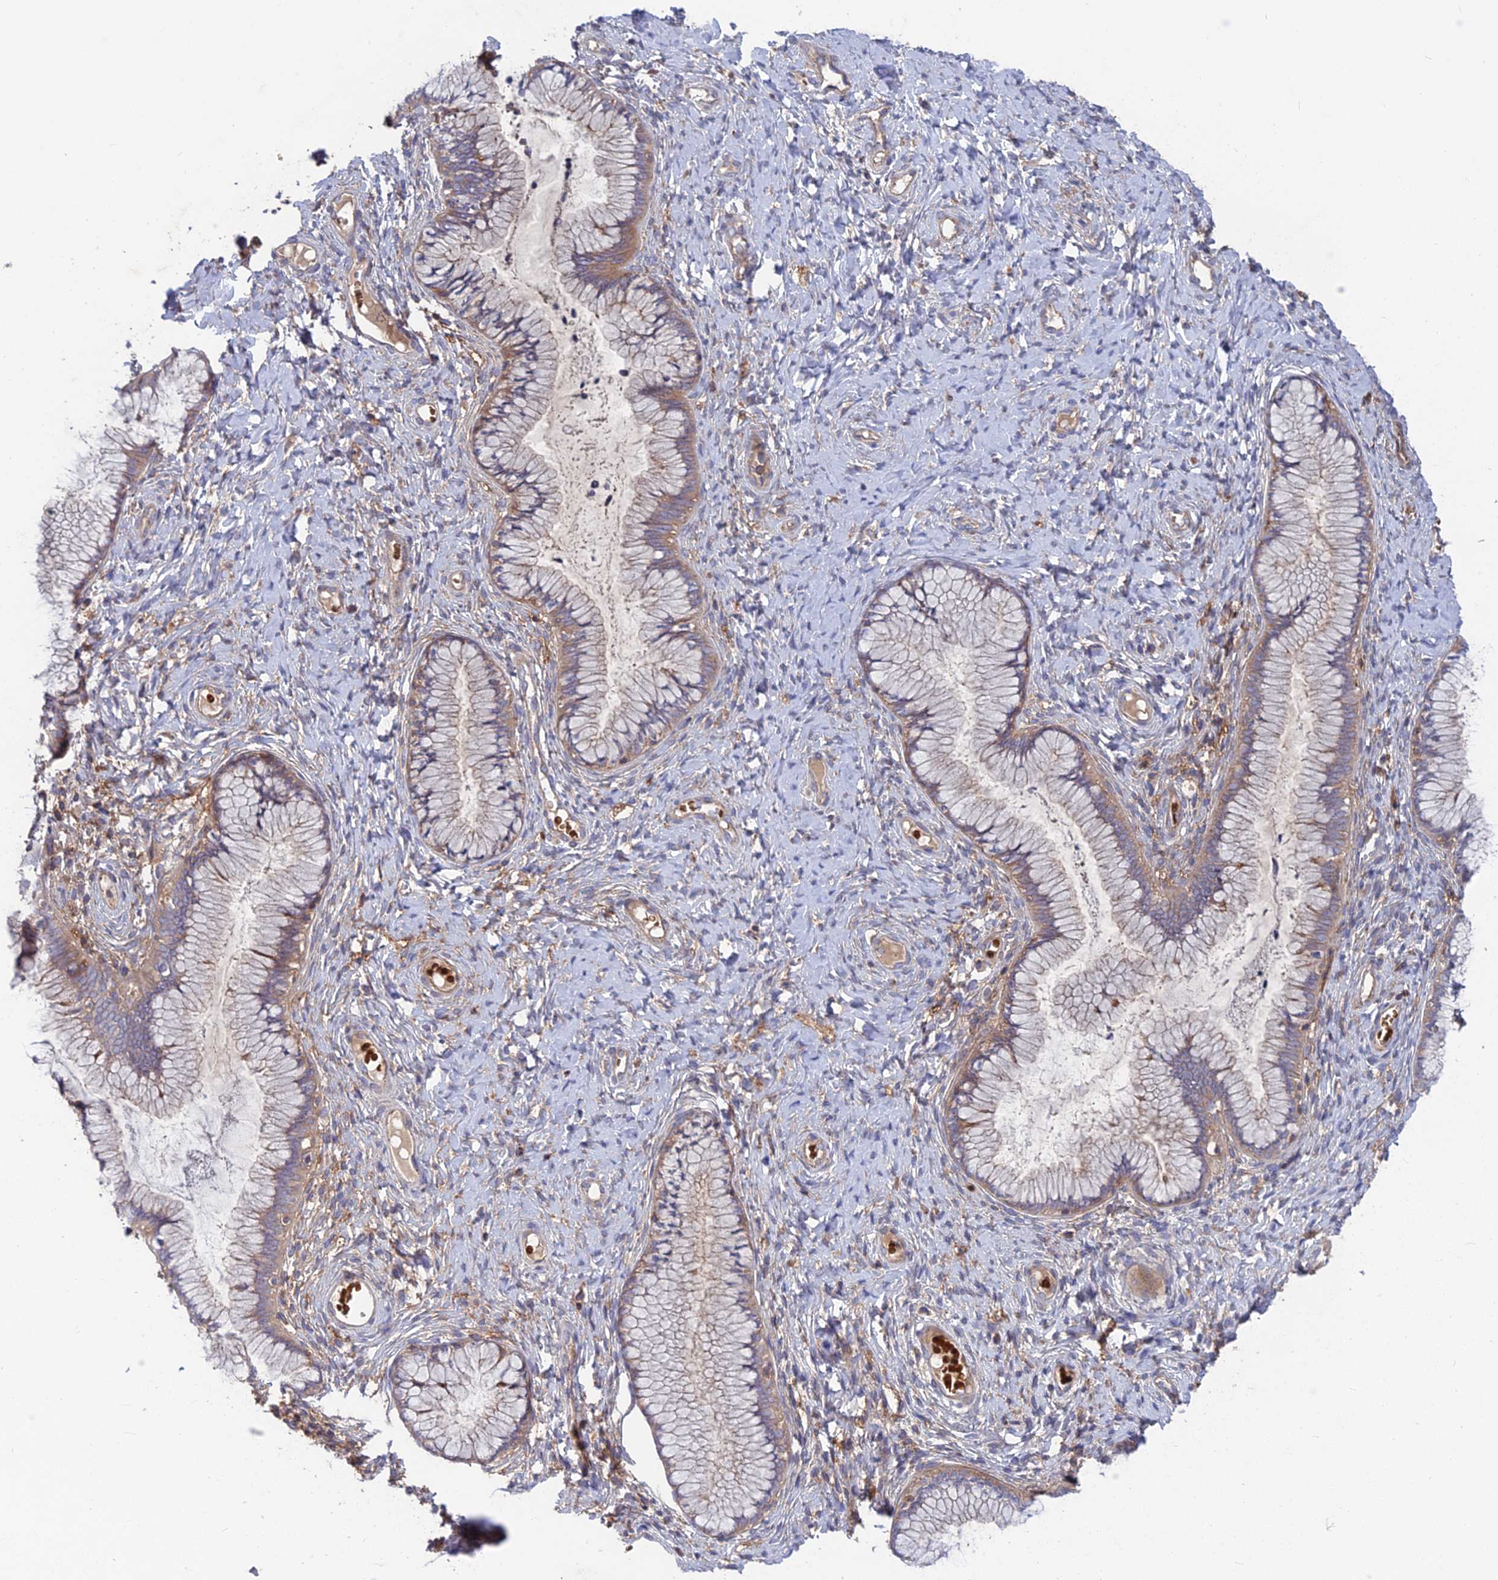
{"staining": {"intensity": "moderate", "quantity": "<25%", "location": "cytoplasmic/membranous"}, "tissue": "cervix", "cell_type": "Glandular cells", "image_type": "normal", "snomed": [{"axis": "morphology", "description": "Normal tissue, NOS"}, {"axis": "topography", "description": "Cervix"}], "caption": "IHC of unremarkable human cervix demonstrates low levels of moderate cytoplasmic/membranous staining in approximately <25% of glandular cells.", "gene": "CPNE7", "patient": {"sex": "female", "age": 42}}